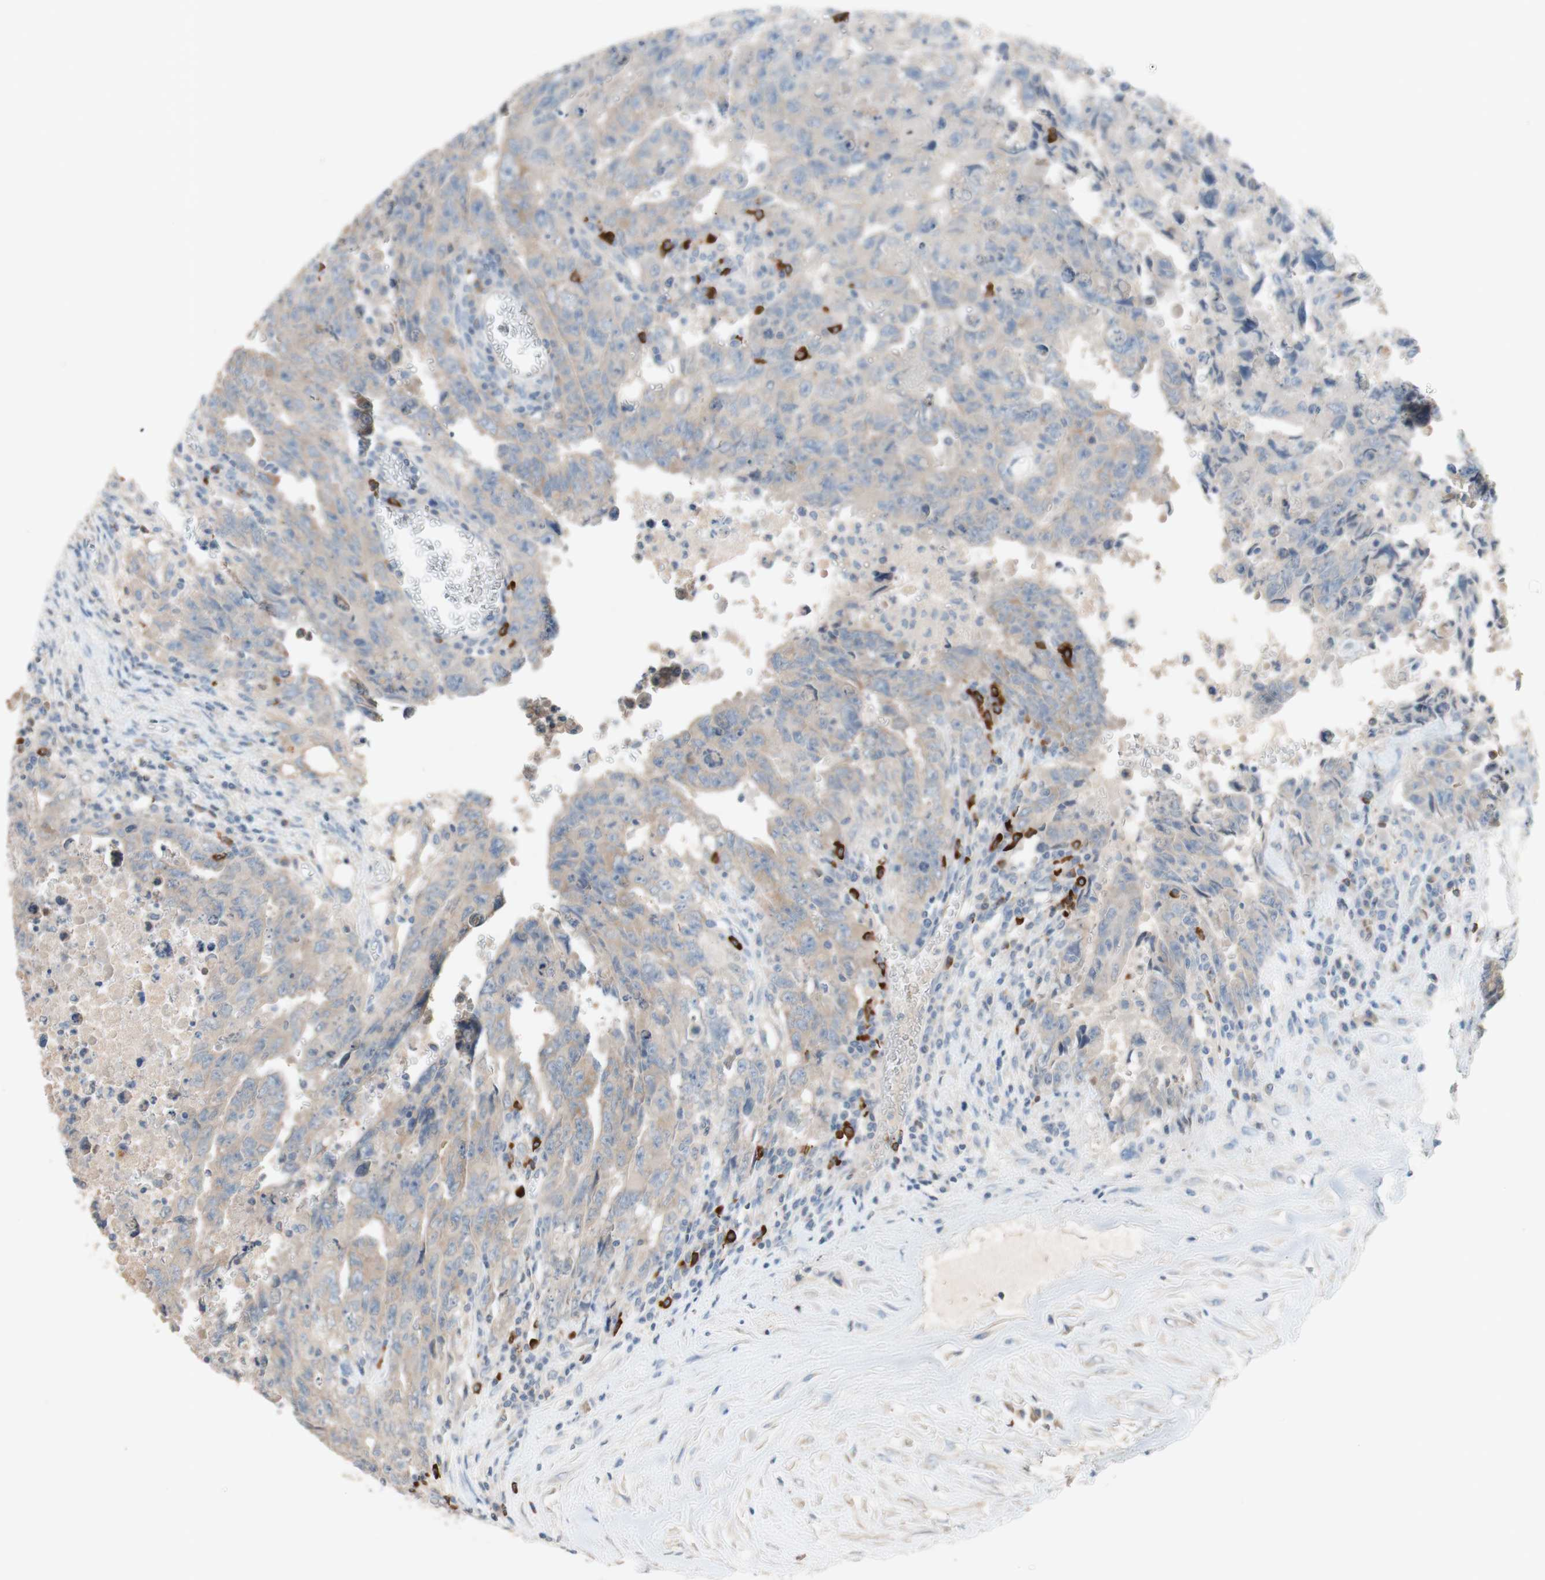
{"staining": {"intensity": "weak", "quantity": ">75%", "location": "cytoplasmic/membranous"}, "tissue": "testis cancer", "cell_type": "Tumor cells", "image_type": "cancer", "snomed": [{"axis": "morphology", "description": "Carcinoma, Embryonal, NOS"}, {"axis": "topography", "description": "Testis"}], "caption": "IHC histopathology image of neoplastic tissue: human embryonal carcinoma (testis) stained using IHC shows low levels of weak protein expression localized specifically in the cytoplasmic/membranous of tumor cells, appearing as a cytoplasmic/membranous brown color.", "gene": "PACSIN1", "patient": {"sex": "male", "age": 28}}